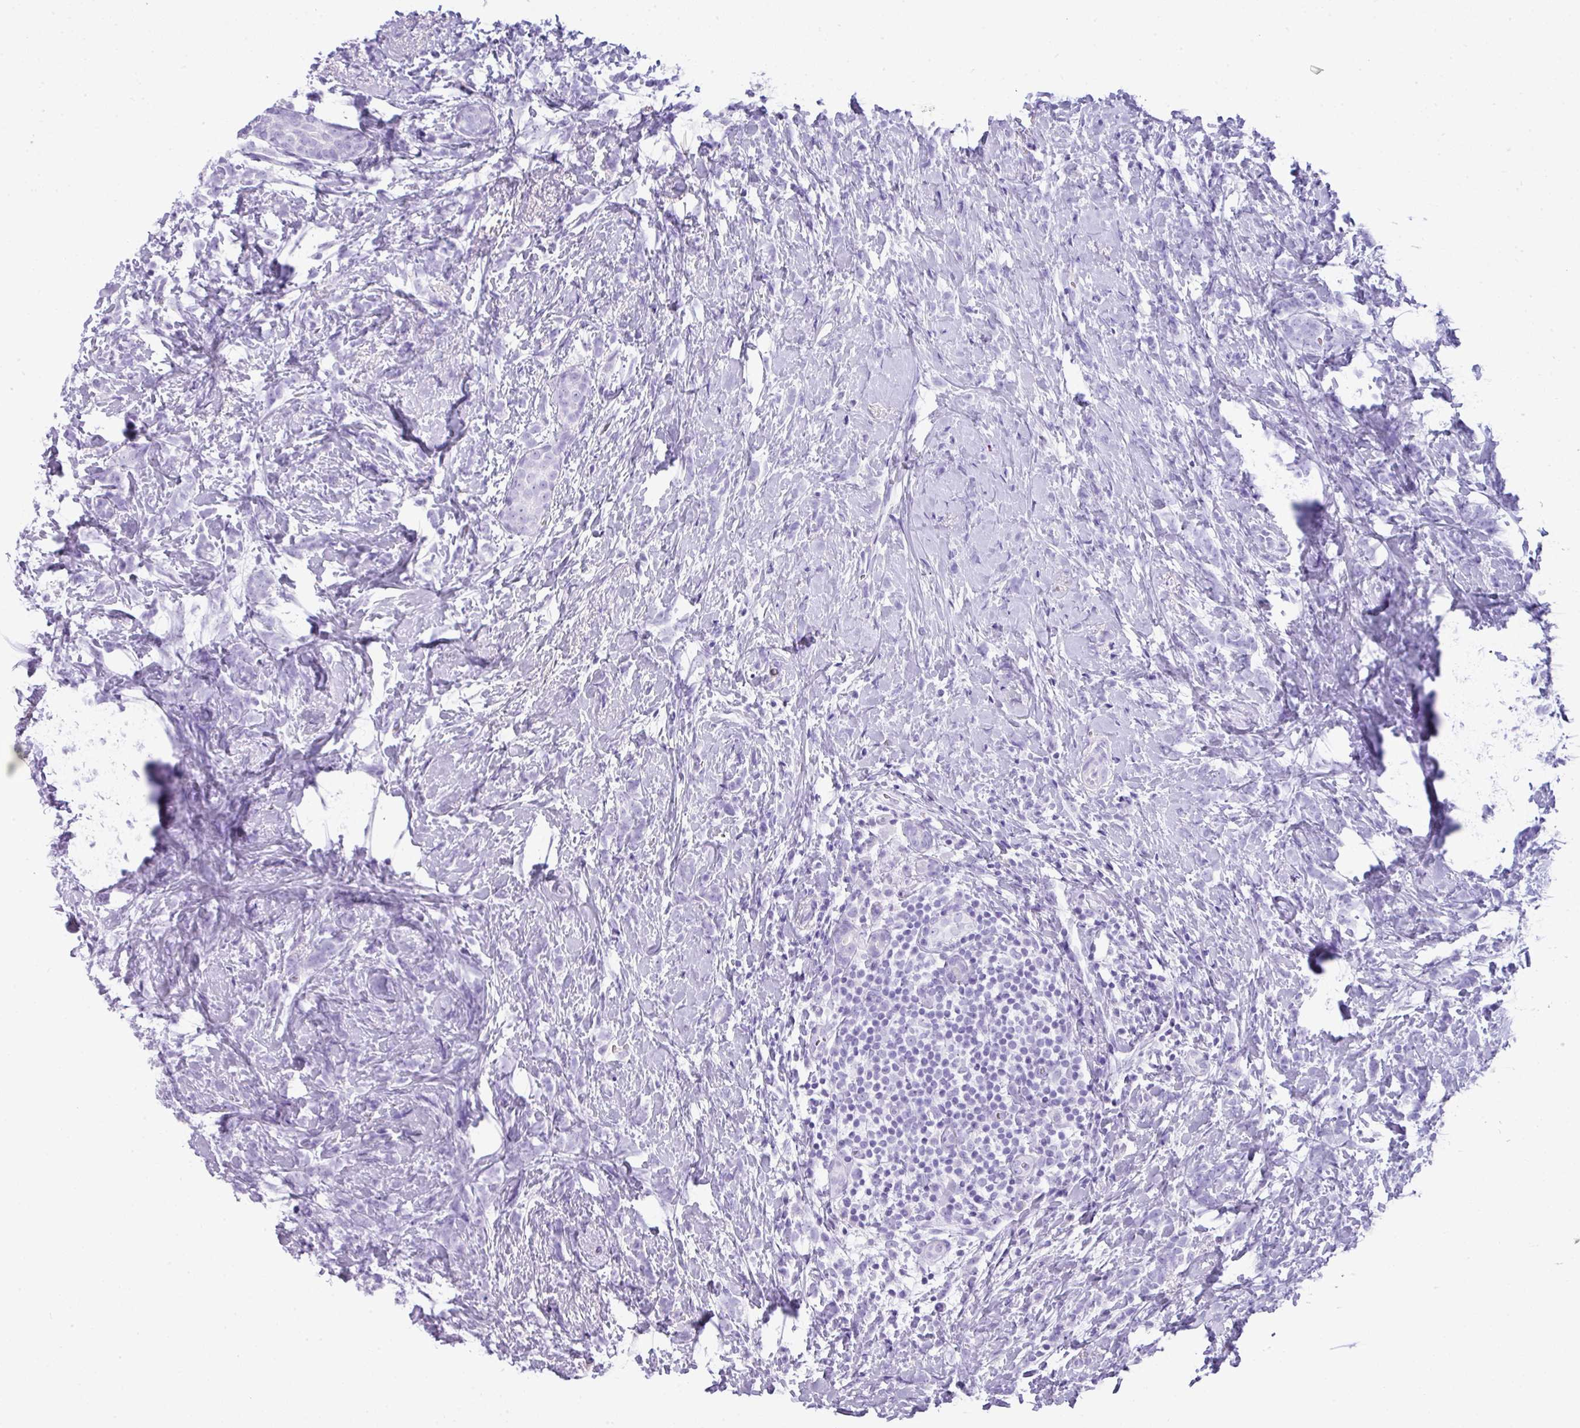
{"staining": {"intensity": "negative", "quantity": "none", "location": "none"}, "tissue": "breast cancer", "cell_type": "Tumor cells", "image_type": "cancer", "snomed": [{"axis": "morphology", "description": "Lobular carcinoma"}, {"axis": "topography", "description": "Breast"}], "caption": "A high-resolution image shows immunohistochemistry (IHC) staining of lobular carcinoma (breast), which exhibits no significant positivity in tumor cells. (Immunohistochemistry, brightfield microscopy, high magnification).", "gene": "TNP1", "patient": {"sex": "female", "age": 58}}